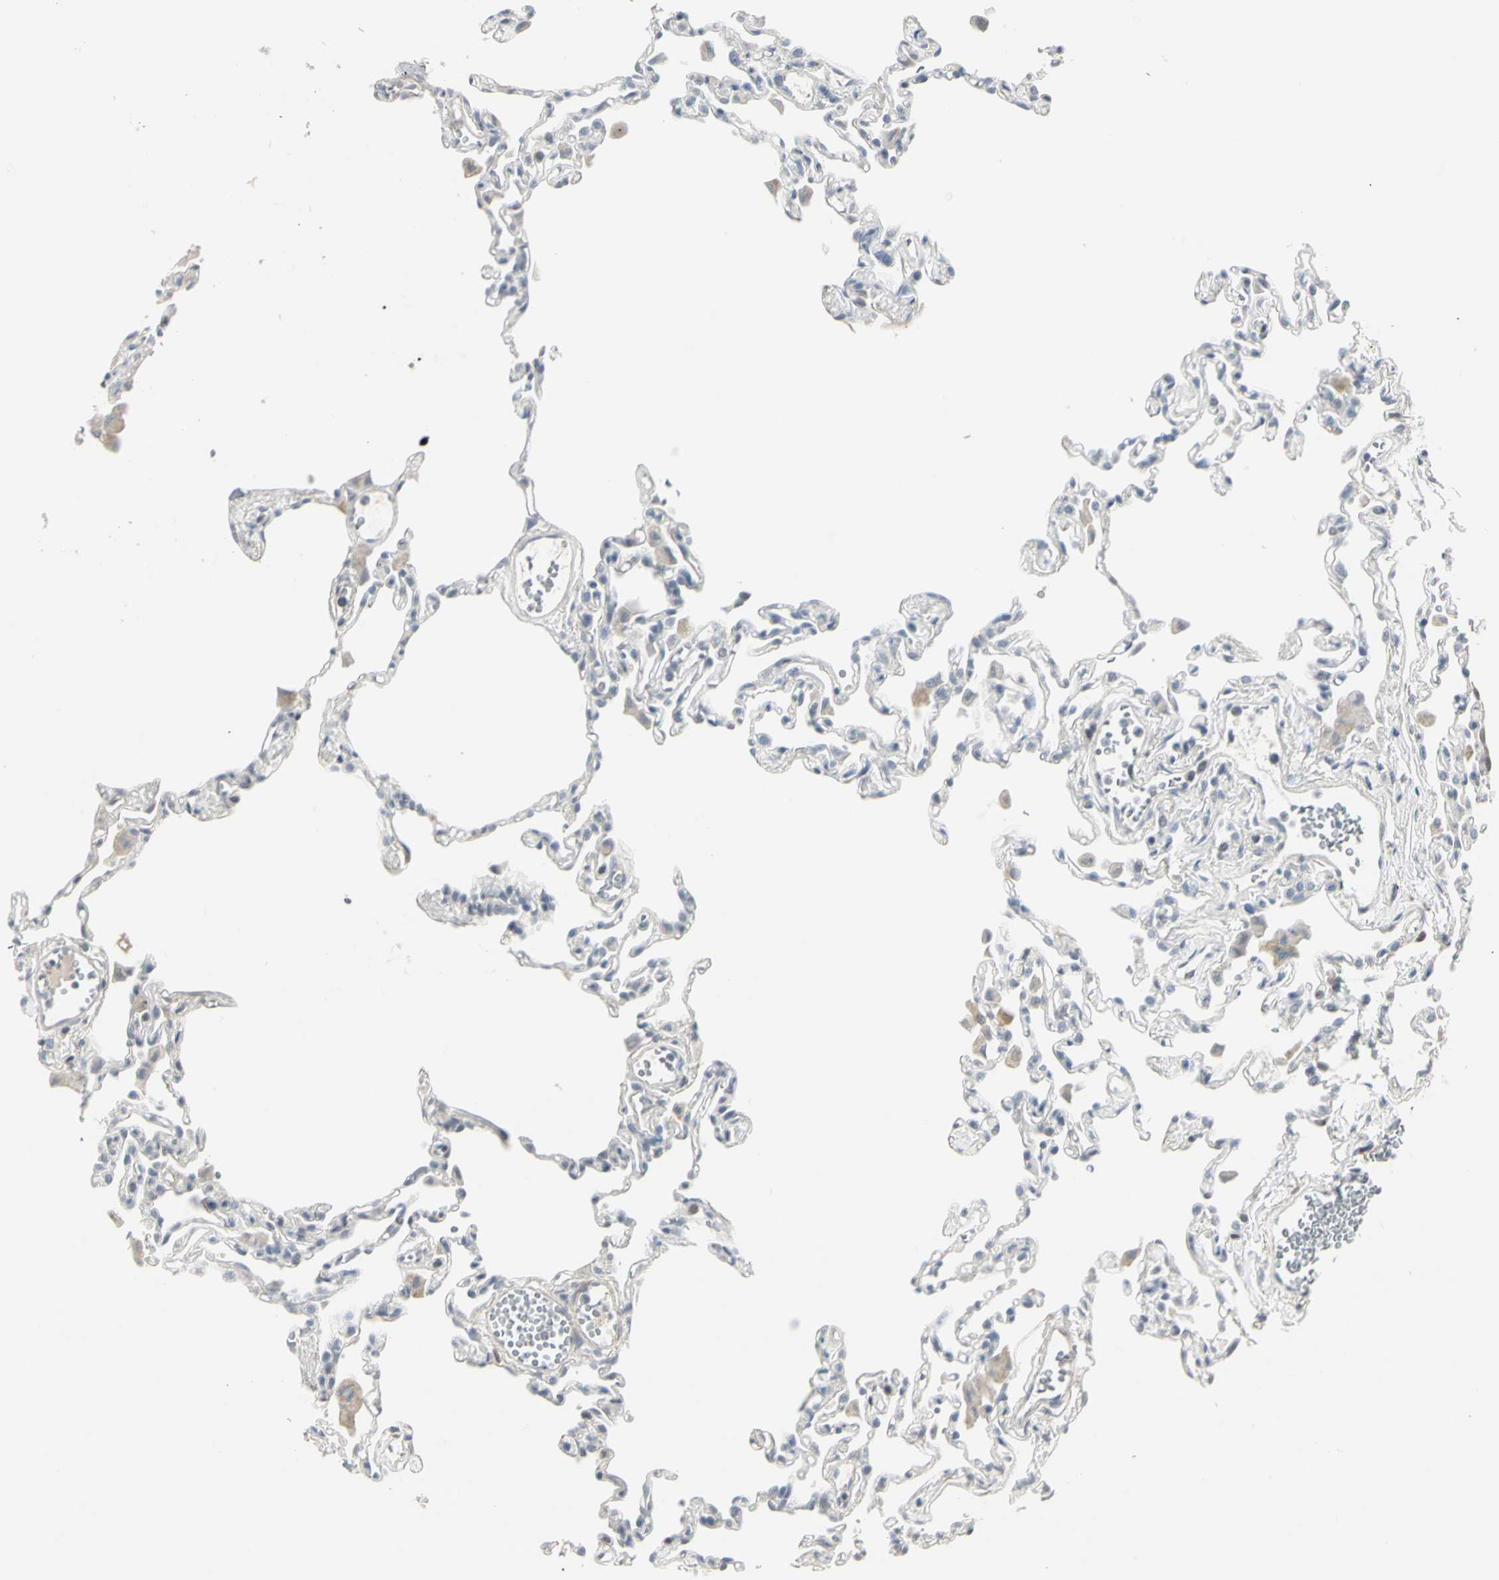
{"staining": {"intensity": "negative", "quantity": "none", "location": "none"}, "tissue": "lung", "cell_type": "Alveolar cells", "image_type": "normal", "snomed": [{"axis": "morphology", "description": "Normal tissue, NOS"}, {"axis": "topography", "description": "Lung"}], "caption": "Photomicrograph shows no significant protein staining in alveolar cells of benign lung. (DAB (3,3'-diaminobenzidine) IHC visualized using brightfield microscopy, high magnification).", "gene": "DMPK", "patient": {"sex": "female", "age": 49}}